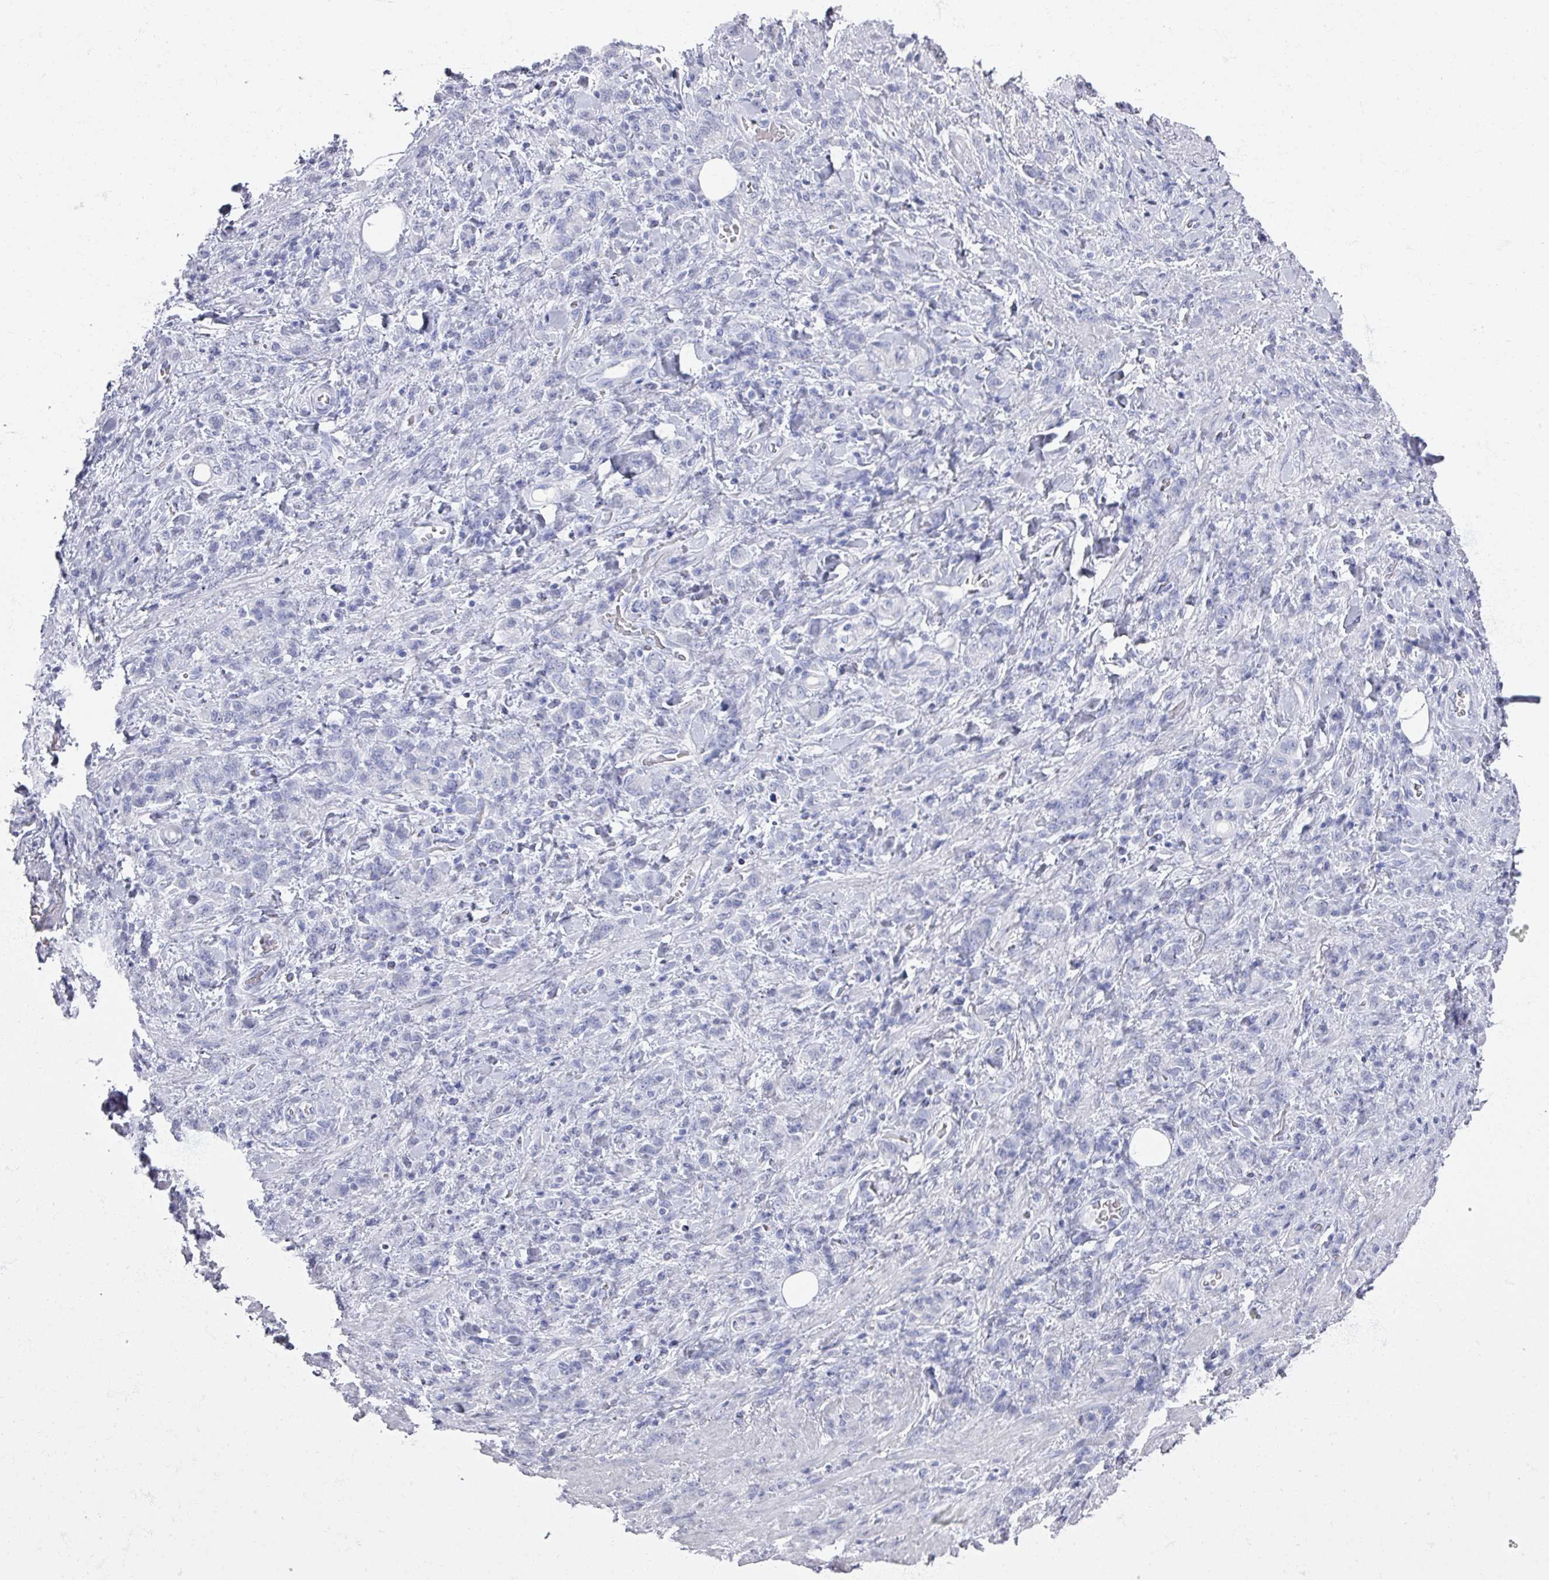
{"staining": {"intensity": "negative", "quantity": "none", "location": "none"}, "tissue": "stomach cancer", "cell_type": "Tumor cells", "image_type": "cancer", "snomed": [{"axis": "morphology", "description": "Adenocarcinoma, NOS"}, {"axis": "topography", "description": "Stomach"}], "caption": "DAB immunohistochemical staining of human stomach cancer (adenocarcinoma) demonstrates no significant expression in tumor cells.", "gene": "OMG", "patient": {"sex": "male", "age": 77}}